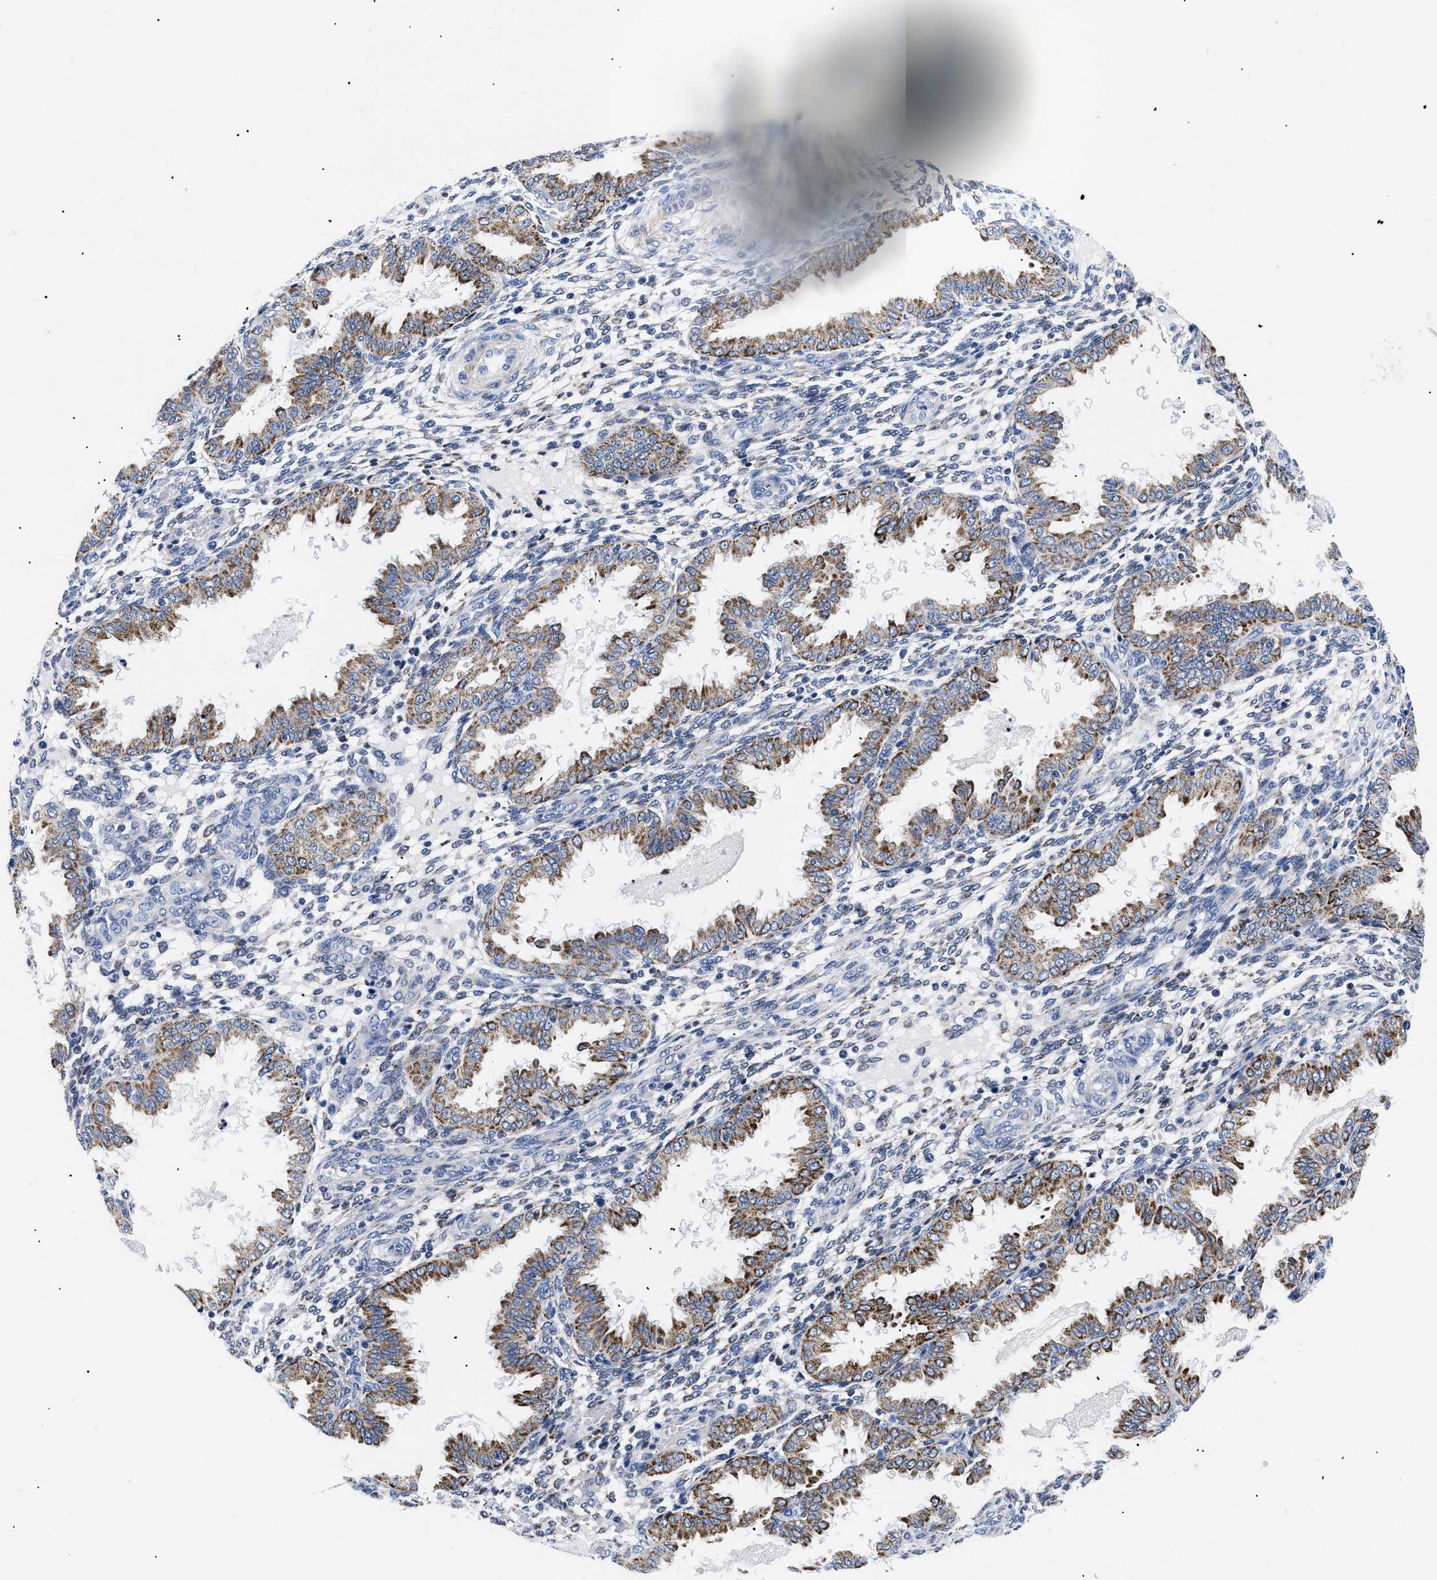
{"staining": {"intensity": "weak", "quantity": "<25%", "location": "cytoplasmic/membranous"}, "tissue": "endometrium", "cell_type": "Cells in endometrial stroma", "image_type": "normal", "snomed": [{"axis": "morphology", "description": "Normal tissue, NOS"}, {"axis": "topography", "description": "Endometrium"}], "caption": "A histopathology image of human endometrium is negative for staining in cells in endometrial stroma. (DAB (3,3'-diaminobenzidine) immunohistochemistry, high magnification).", "gene": "GPR149", "patient": {"sex": "female", "age": 33}}